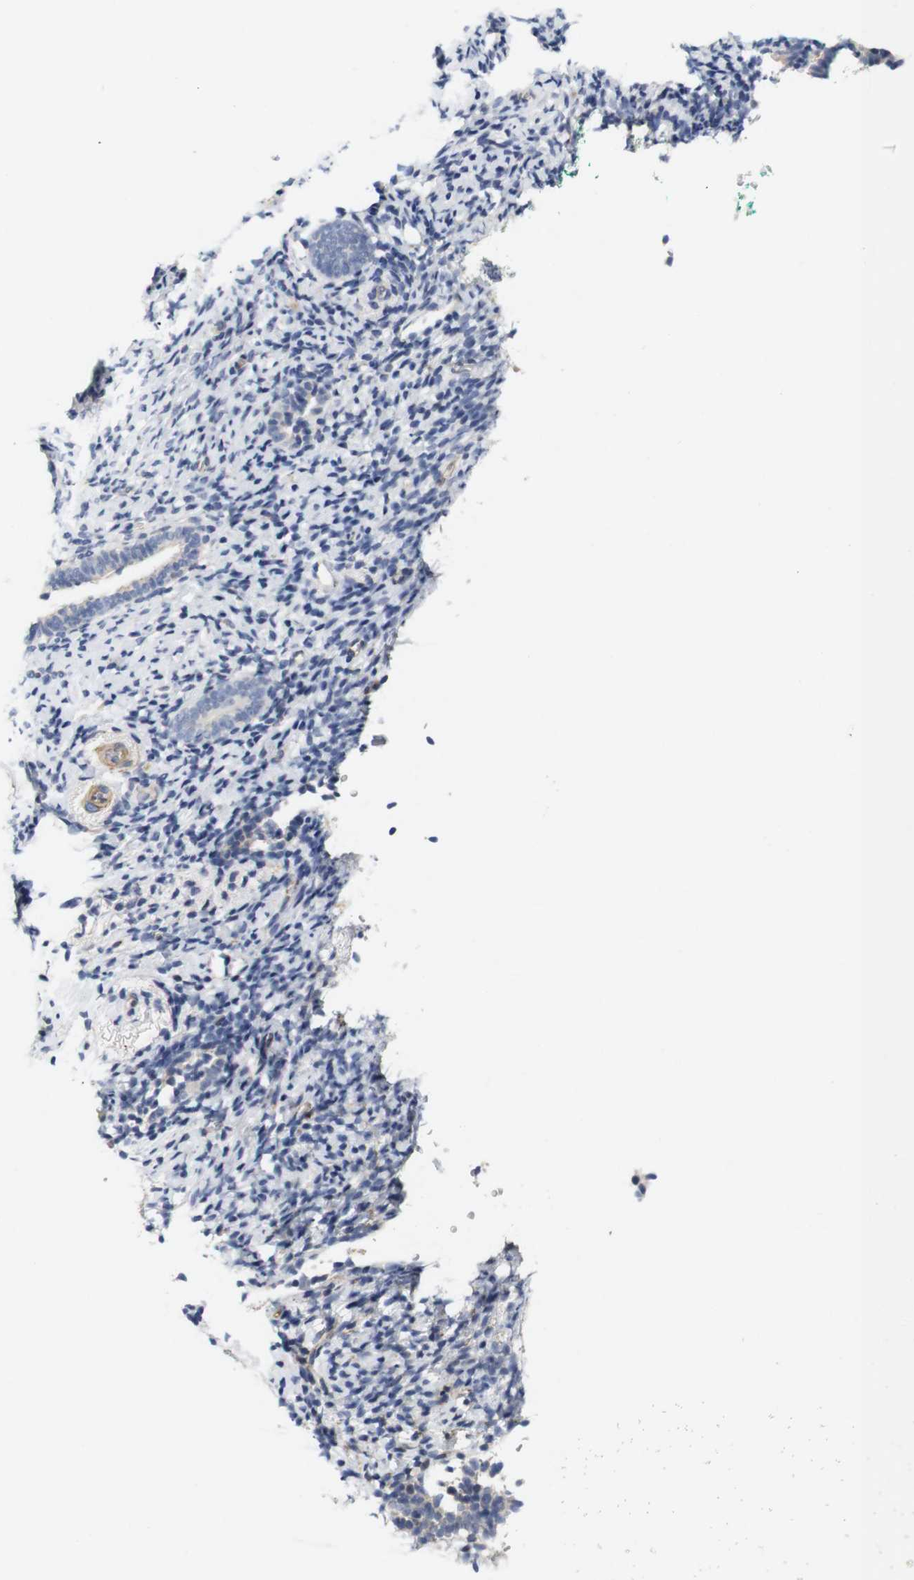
{"staining": {"intensity": "moderate", "quantity": "<25%", "location": "cytoplasmic/membranous"}, "tissue": "endometrium", "cell_type": "Cells in endometrial stroma", "image_type": "normal", "snomed": [{"axis": "morphology", "description": "Normal tissue, NOS"}, {"axis": "topography", "description": "Endometrium"}], "caption": "DAB (3,3'-diaminobenzidine) immunohistochemical staining of unremarkable endometrium demonstrates moderate cytoplasmic/membranous protein expression in approximately <25% of cells in endometrial stroma. (IHC, brightfield microscopy, high magnification).", "gene": "CYB561", "patient": {"sex": "female", "age": 51}}